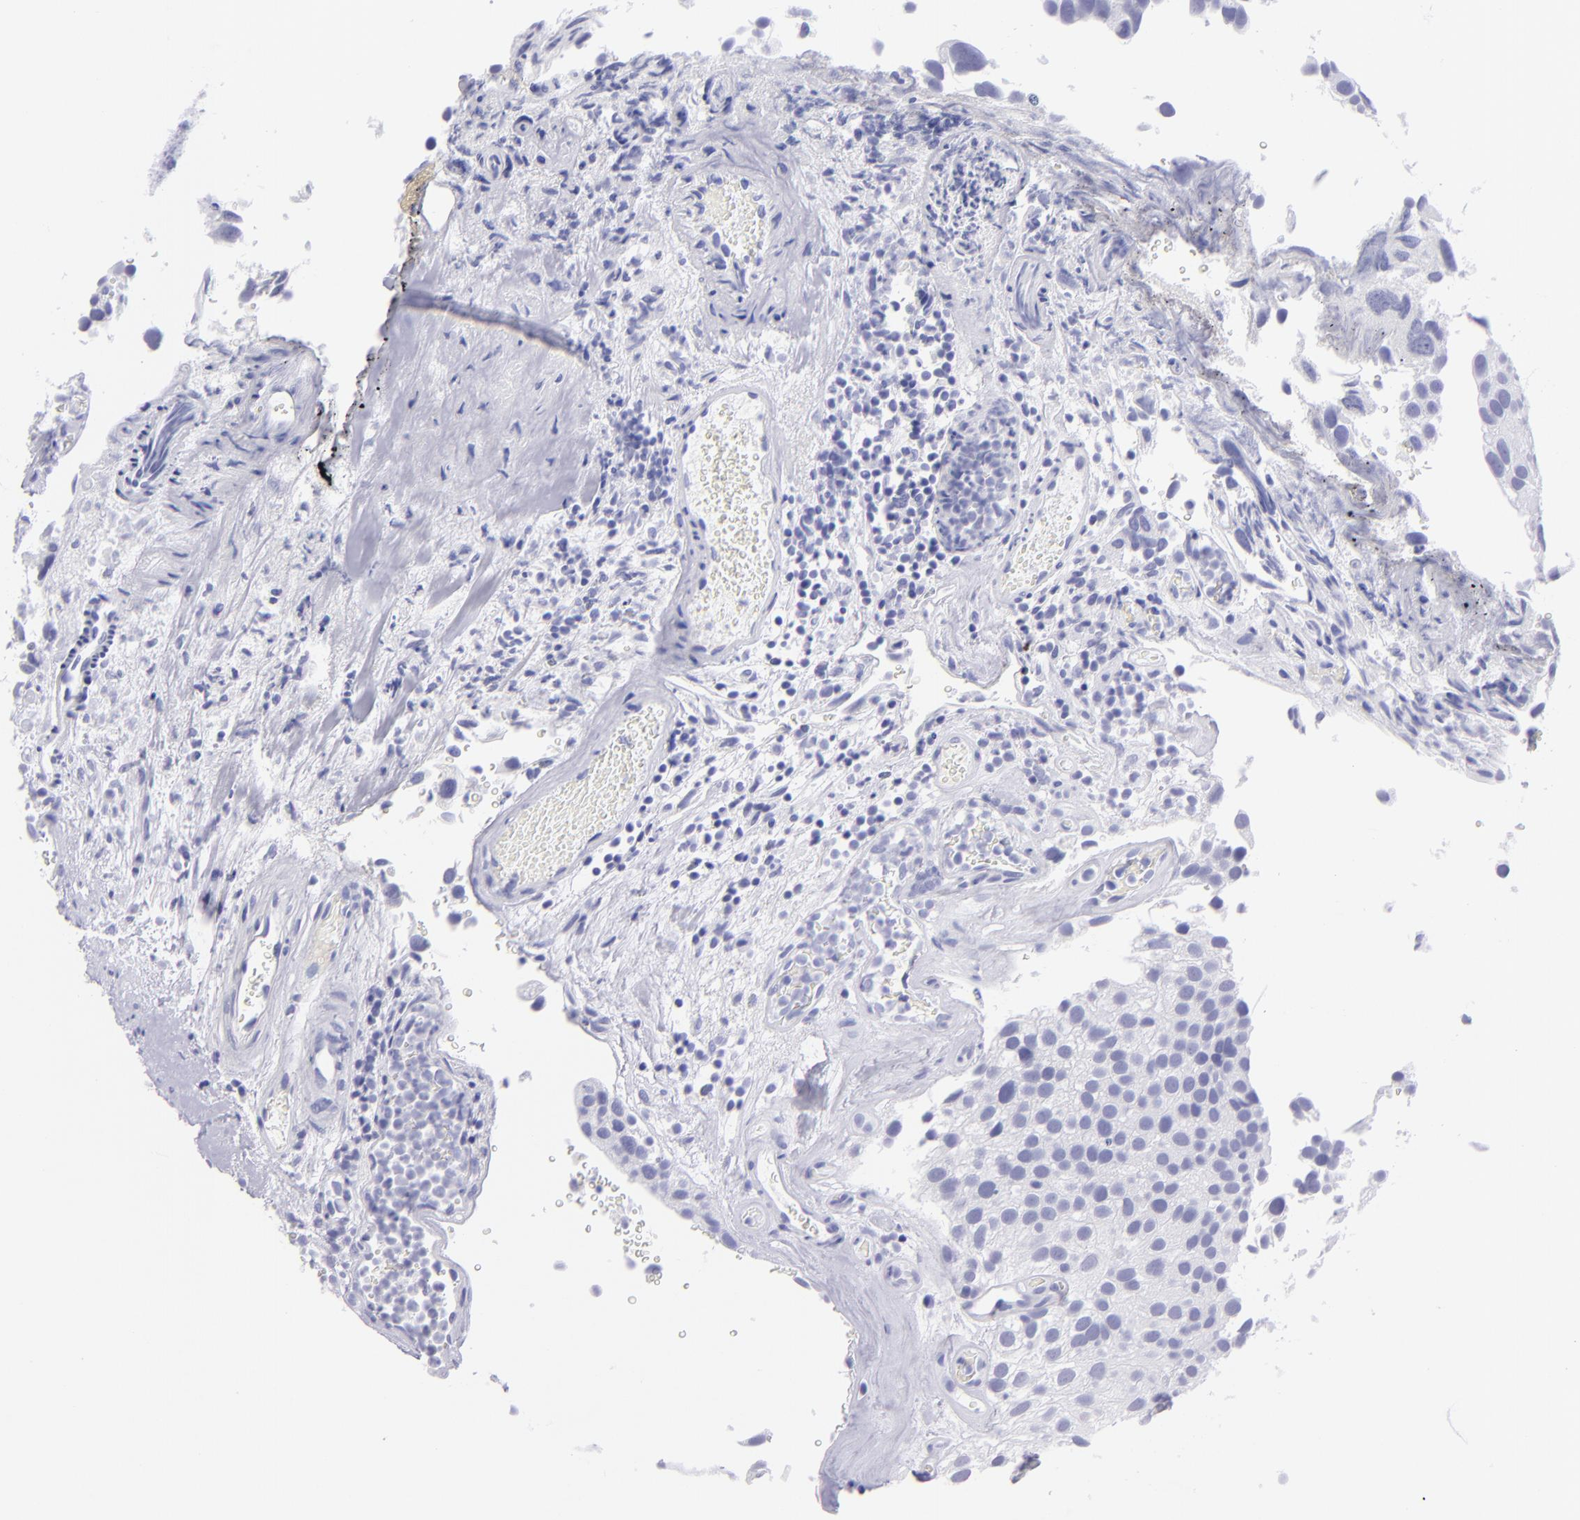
{"staining": {"intensity": "negative", "quantity": "none", "location": "none"}, "tissue": "urothelial cancer", "cell_type": "Tumor cells", "image_type": "cancer", "snomed": [{"axis": "morphology", "description": "Urothelial carcinoma, High grade"}, {"axis": "topography", "description": "Urinary bladder"}], "caption": "This is an IHC histopathology image of human urothelial cancer. There is no expression in tumor cells.", "gene": "SLC1A3", "patient": {"sex": "male", "age": 72}}